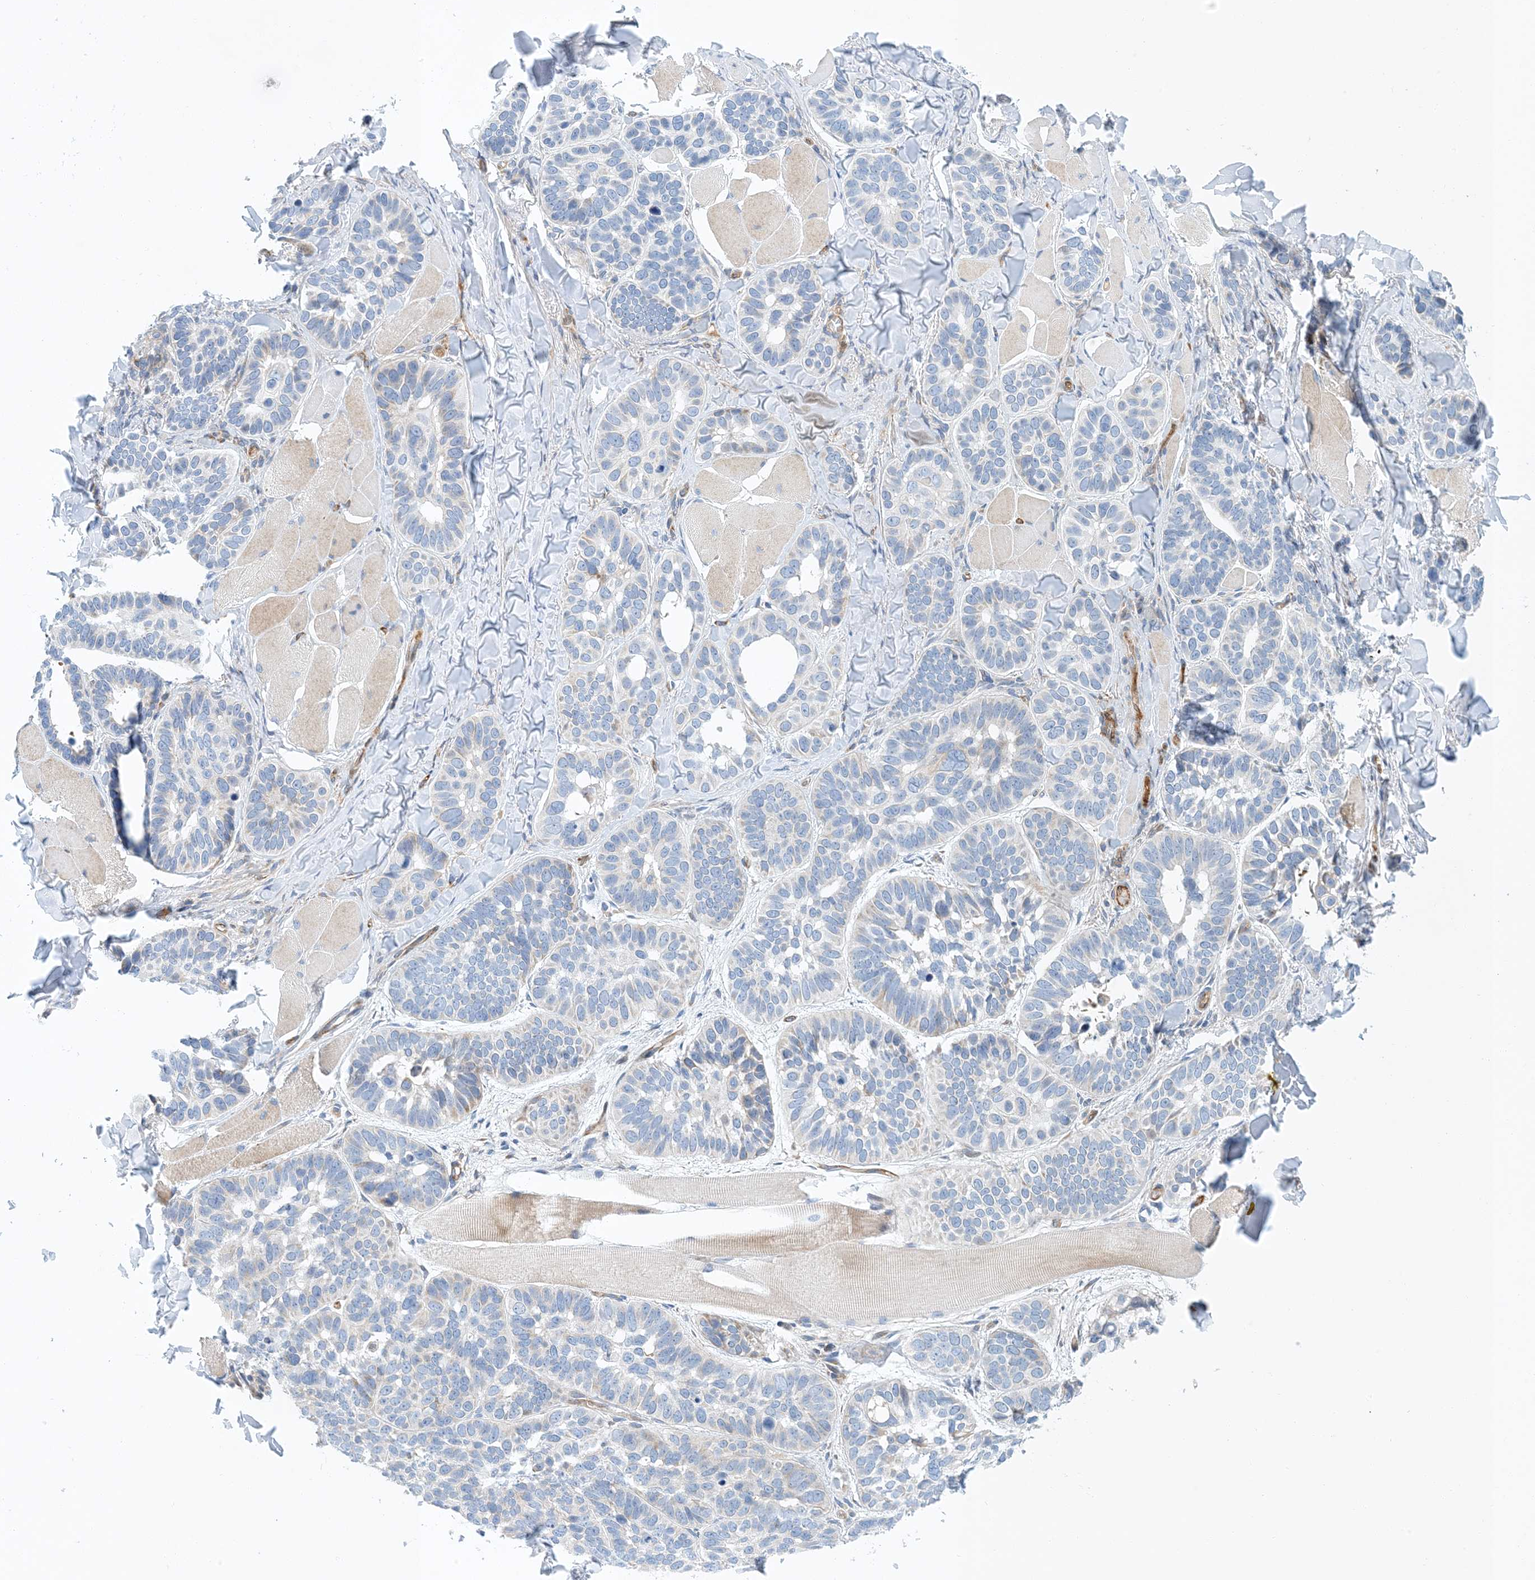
{"staining": {"intensity": "negative", "quantity": "none", "location": "none"}, "tissue": "skin cancer", "cell_type": "Tumor cells", "image_type": "cancer", "snomed": [{"axis": "morphology", "description": "Basal cell carcinoma"}, {"axis": "topography", "description": "Skin"}], "caption": "Immunohistochemistry (IHC) photomicrograph of neoplastic tissue: human skin basal cell carcinoma stained with DAB (3,3'-diaminobenzidine) displays no significant protein staining in tumor cells.", "gene": "PCDHA2", "patient": {"sex": "male", "age": 62}}